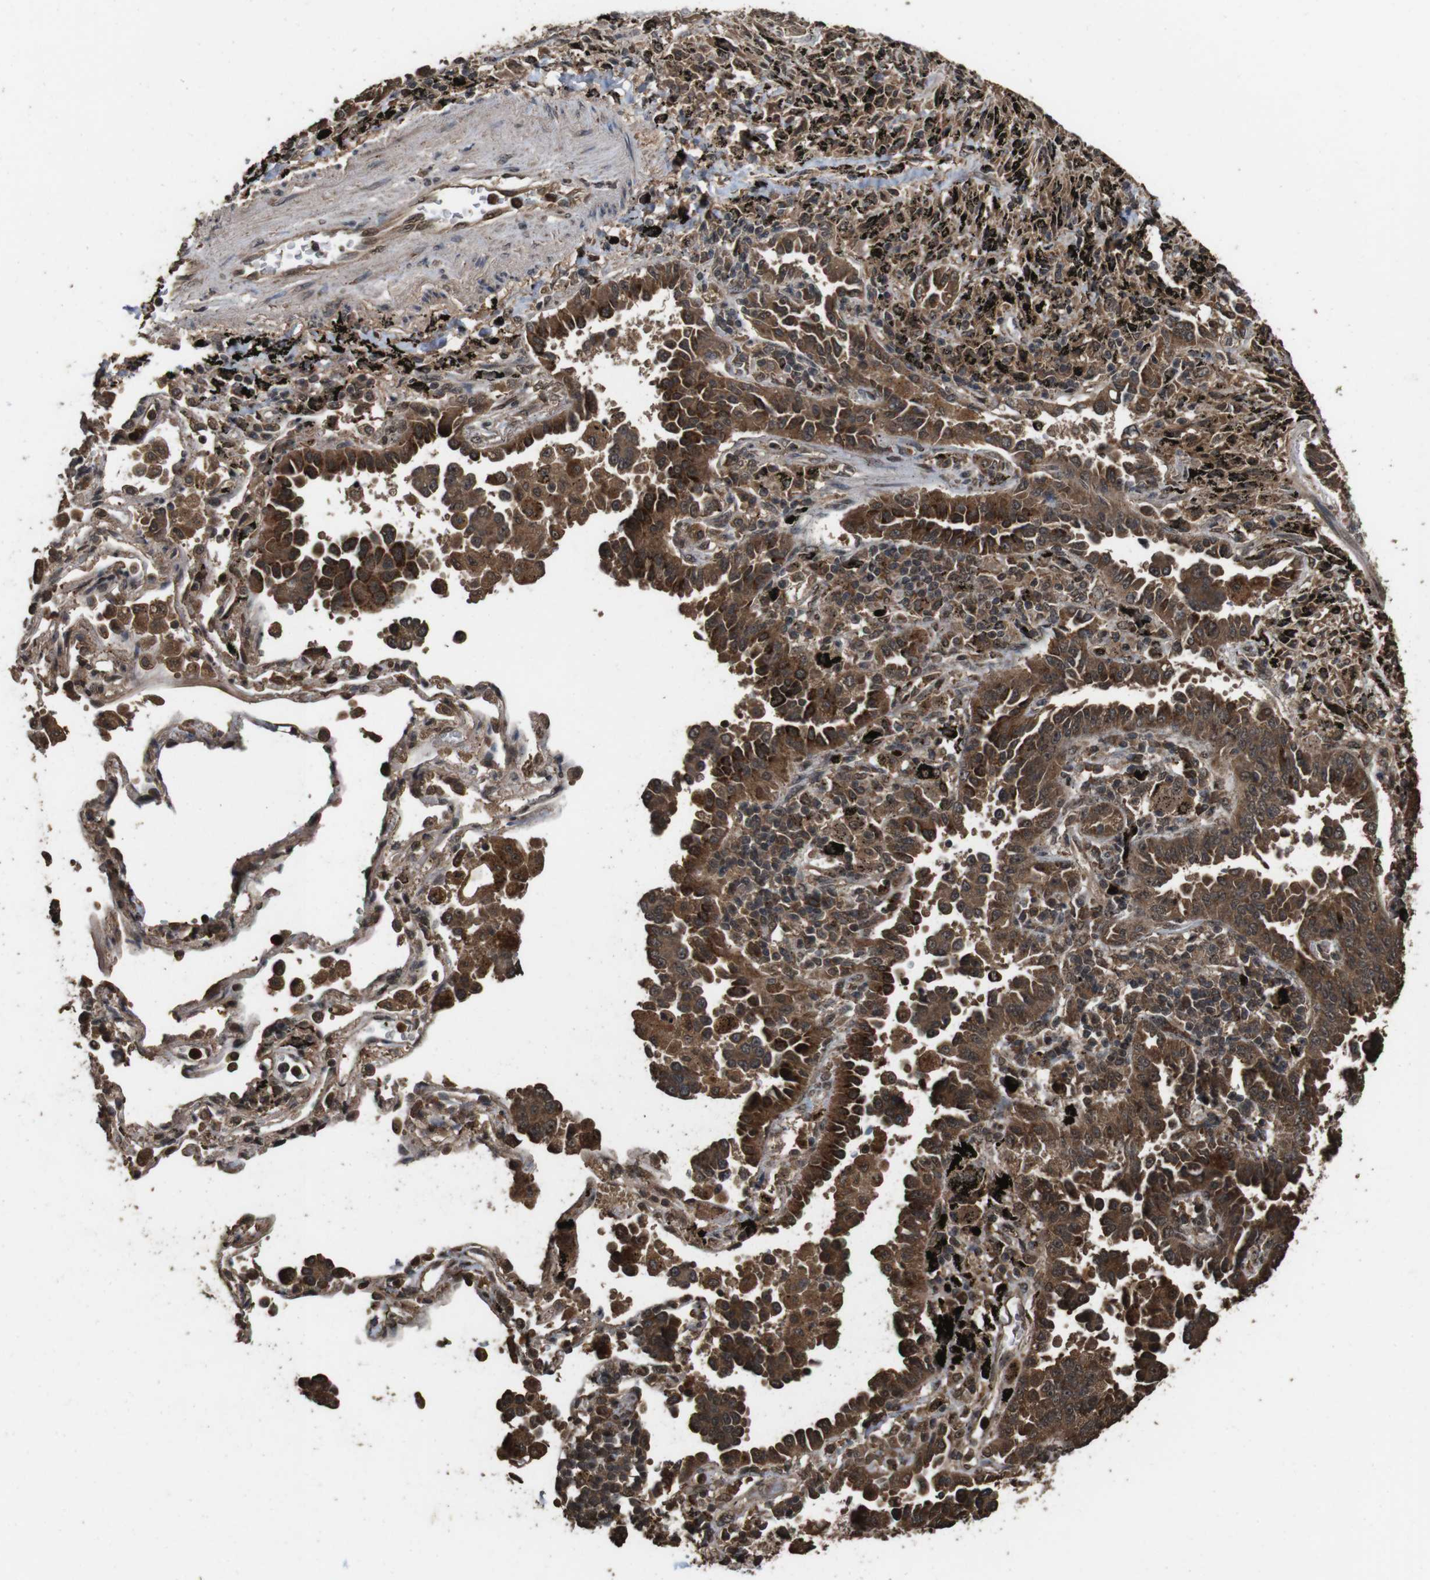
{"staining": {"intensity": "strong", "quantity": ">75%", "location": "cytoplasmic/membranous"}, "tissue": "lung cancer", "cell_type": "Tumor cells", "image_type": "cancer", "snomed": [{"axis": "morphology", "description": "Normal tissue, NOS"}, {"axis": "morphology", "description": "Adenocarcinoma, NOS"}, {"axis": "topography", "description": "Lung"}], "caption": "Human adenocarcinoma (lung) stained with a protein marker shows strong staining in tumor cells.", "gene": "RRAS2", "patient": {"sex": "male", "age": 59}}